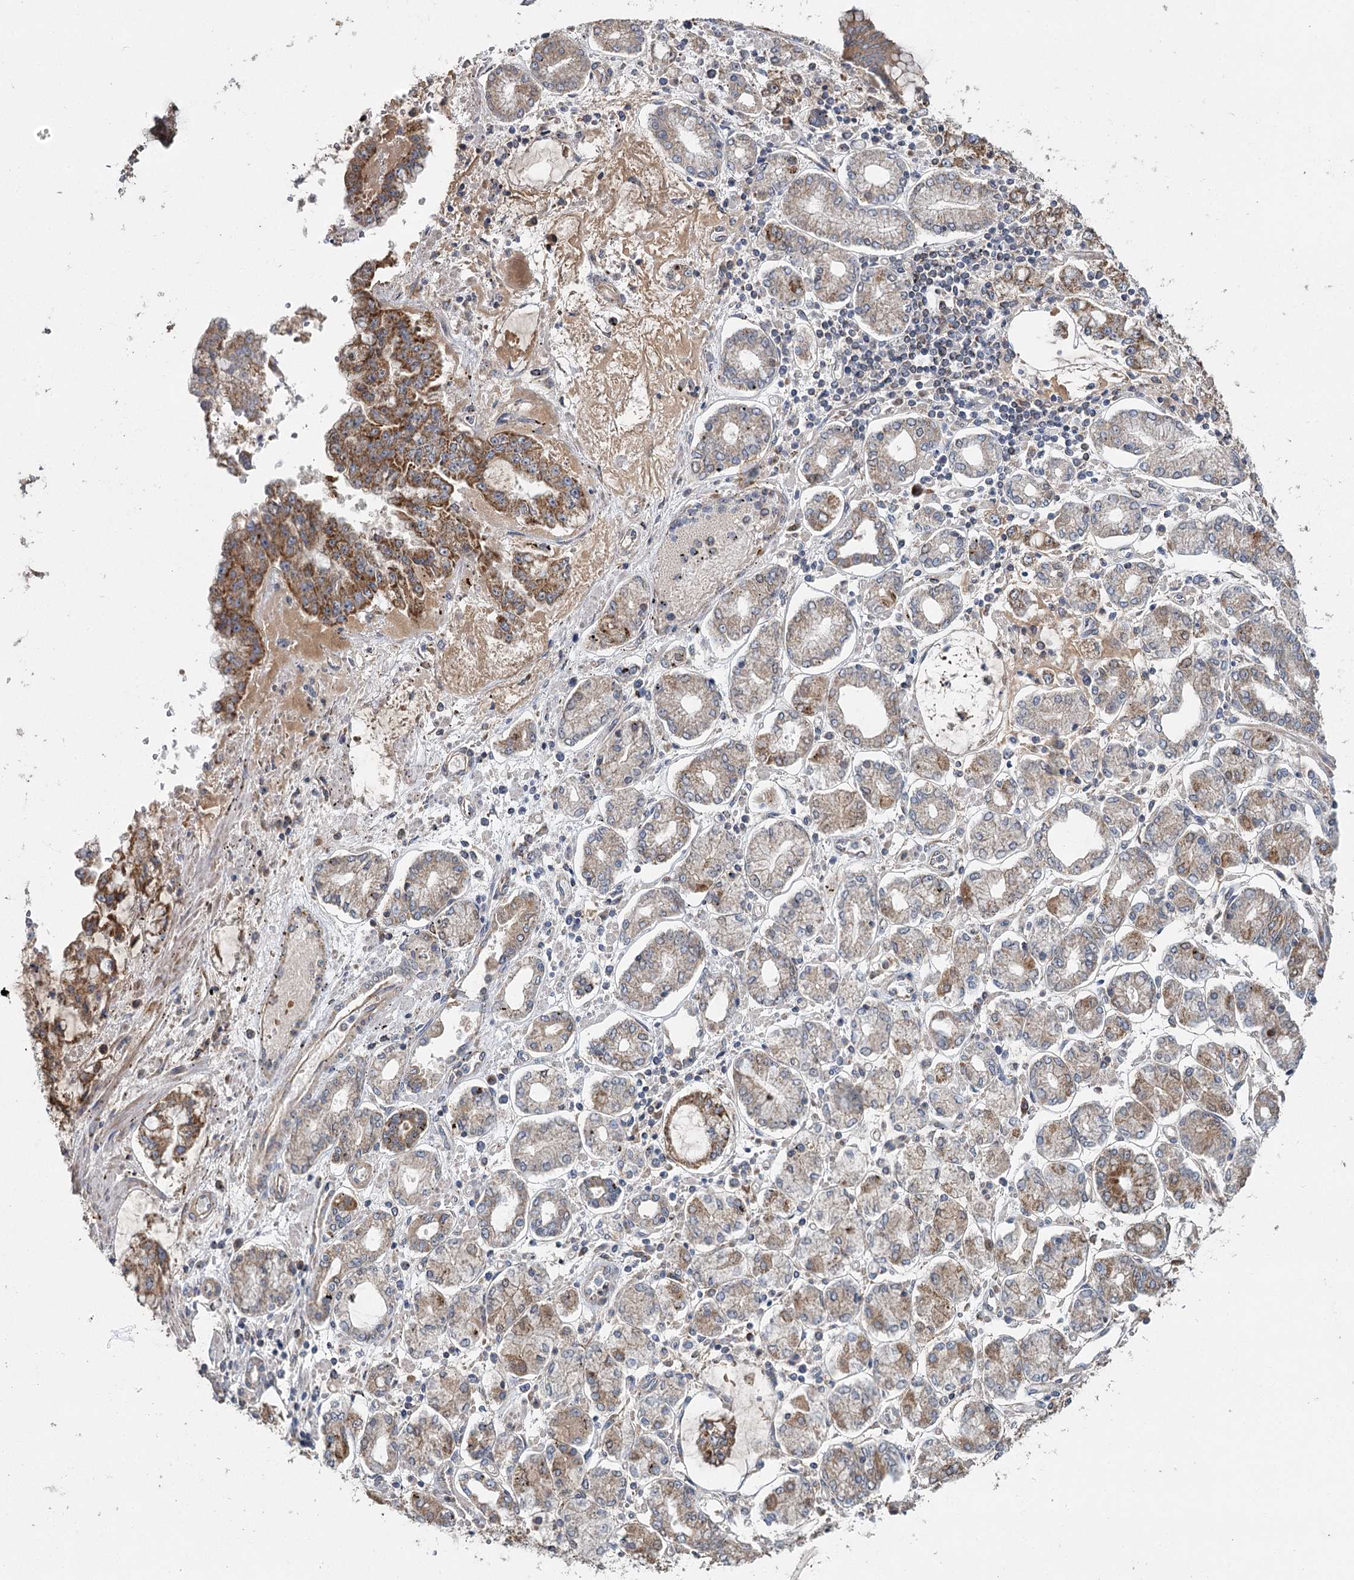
{"staining": {"intensity": "strong", "quantity": "<25%", "location": "cytoplasmic/membranous"}, "tissue": "stomach cancer", "cell_type": "Tumor cells", "image_type": "cancer", "snomed": [{"axis": "morphology", "description": "Adenocarcinoma, NOS"}, {"axis": "topography", "description": "Stomach"}], "caption": "Strong cytoplasmic/membranous positivity for a protein is present in about <25% of tumor cells of stomach cancer (adenocarcinoma) using immunohistochemistry.", "gene": "MRPL44", "patient": {"sex": "male", "age": 76}}